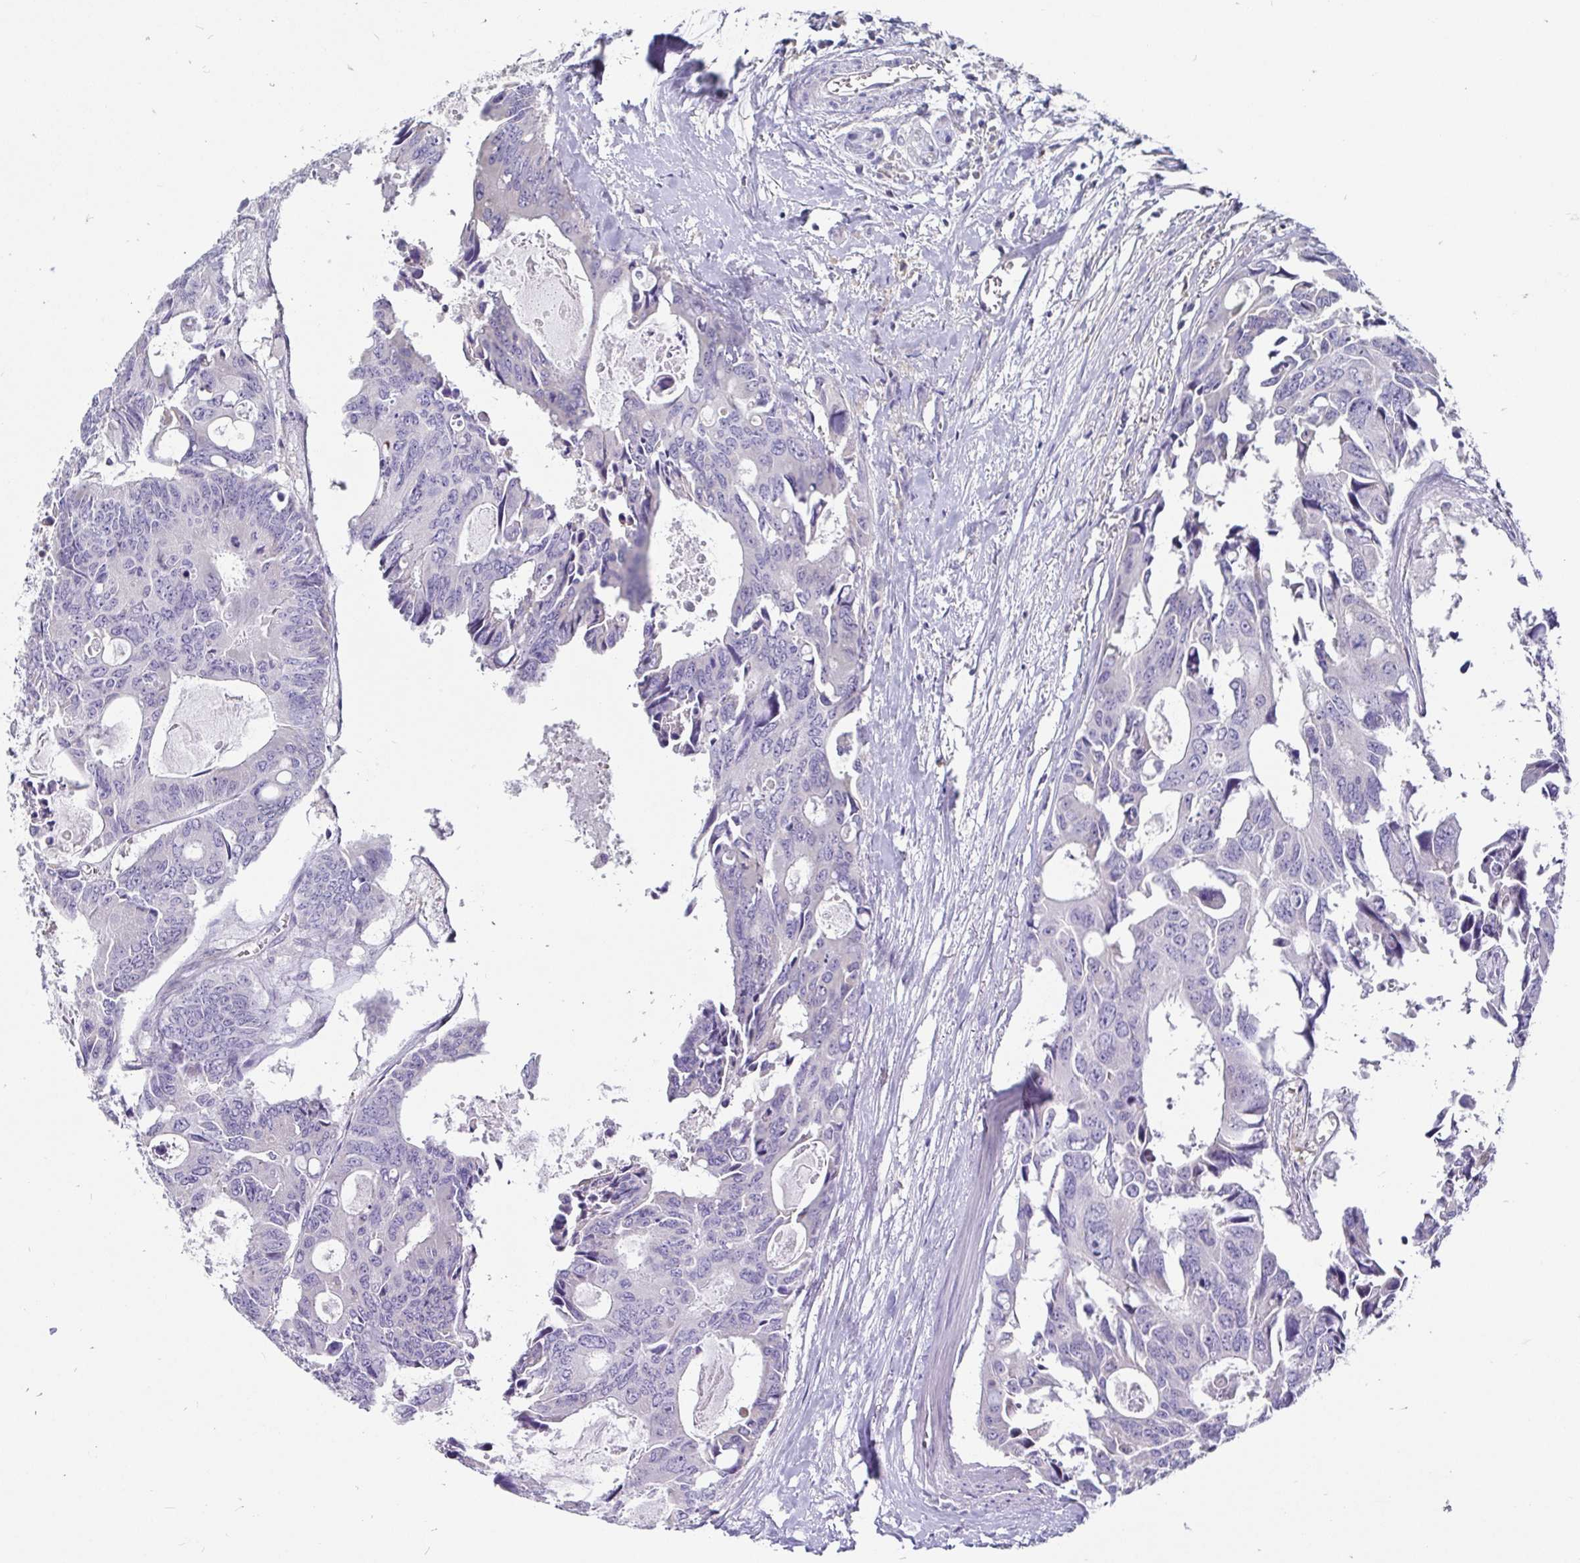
{"staining": {"intensity": "negative", "quantity": "none", "location": "none"}, "tissue": "colorectal cancer", "cell_type": "Tumor cells", "image_type": "cancer", "snomed": [{"axis": "morphology", "description": "Adenocarcinoma, NOS"}, {"axis": "topography", "description": "Rectum"}], "caption": "DAB immunohistochemical staining of human colorectal cancer exhibits no significant expression in tumor cells.", "gene": "ADAMTS6", "patient": {"sex": "male", "age": 76}}